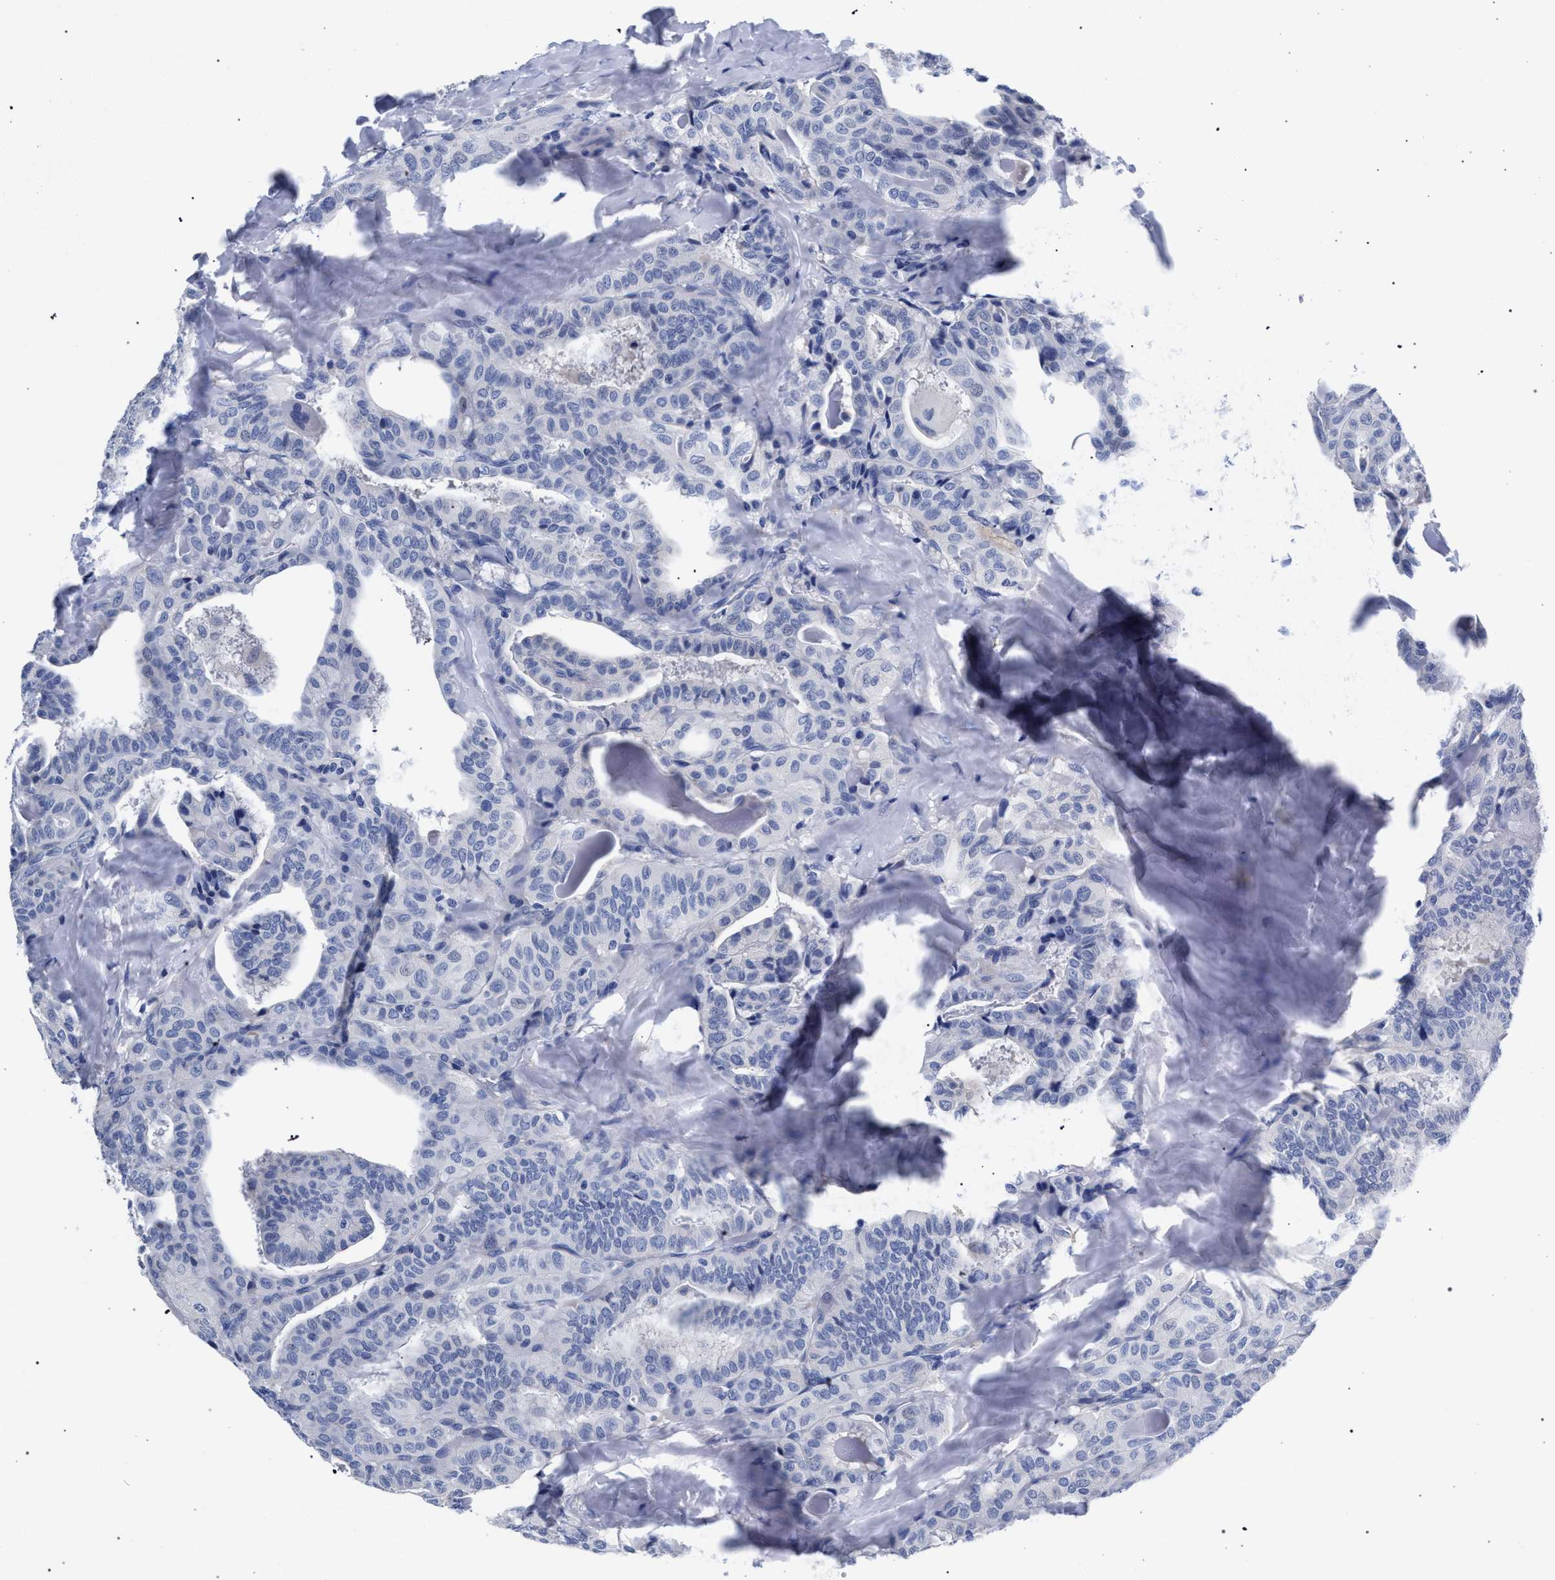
{"staining": {"intensity": "negative", "quantity": "none", "location": "none"}, "tissue": "thyroid cancer", "cell_type": "Tumor cells", "image_type": "cancer", "snomed": [{"axis": "morphology", "description": "Papillary adenocarcinoma, NOS"}, {"axis": "topography", "description": "Thyroid gland"}], "caption": "IHC micrograph of neoplastic tissue: thyroid cancer (papillary adenocarcinoma) stained with DAB (3,3'-diaminobenzidine) reveals no significant protein positivity in tumor cells. Nuclei are stained in blue.", "gene": "AKAP4", "patient": {"sex": "male", "age": 77}}